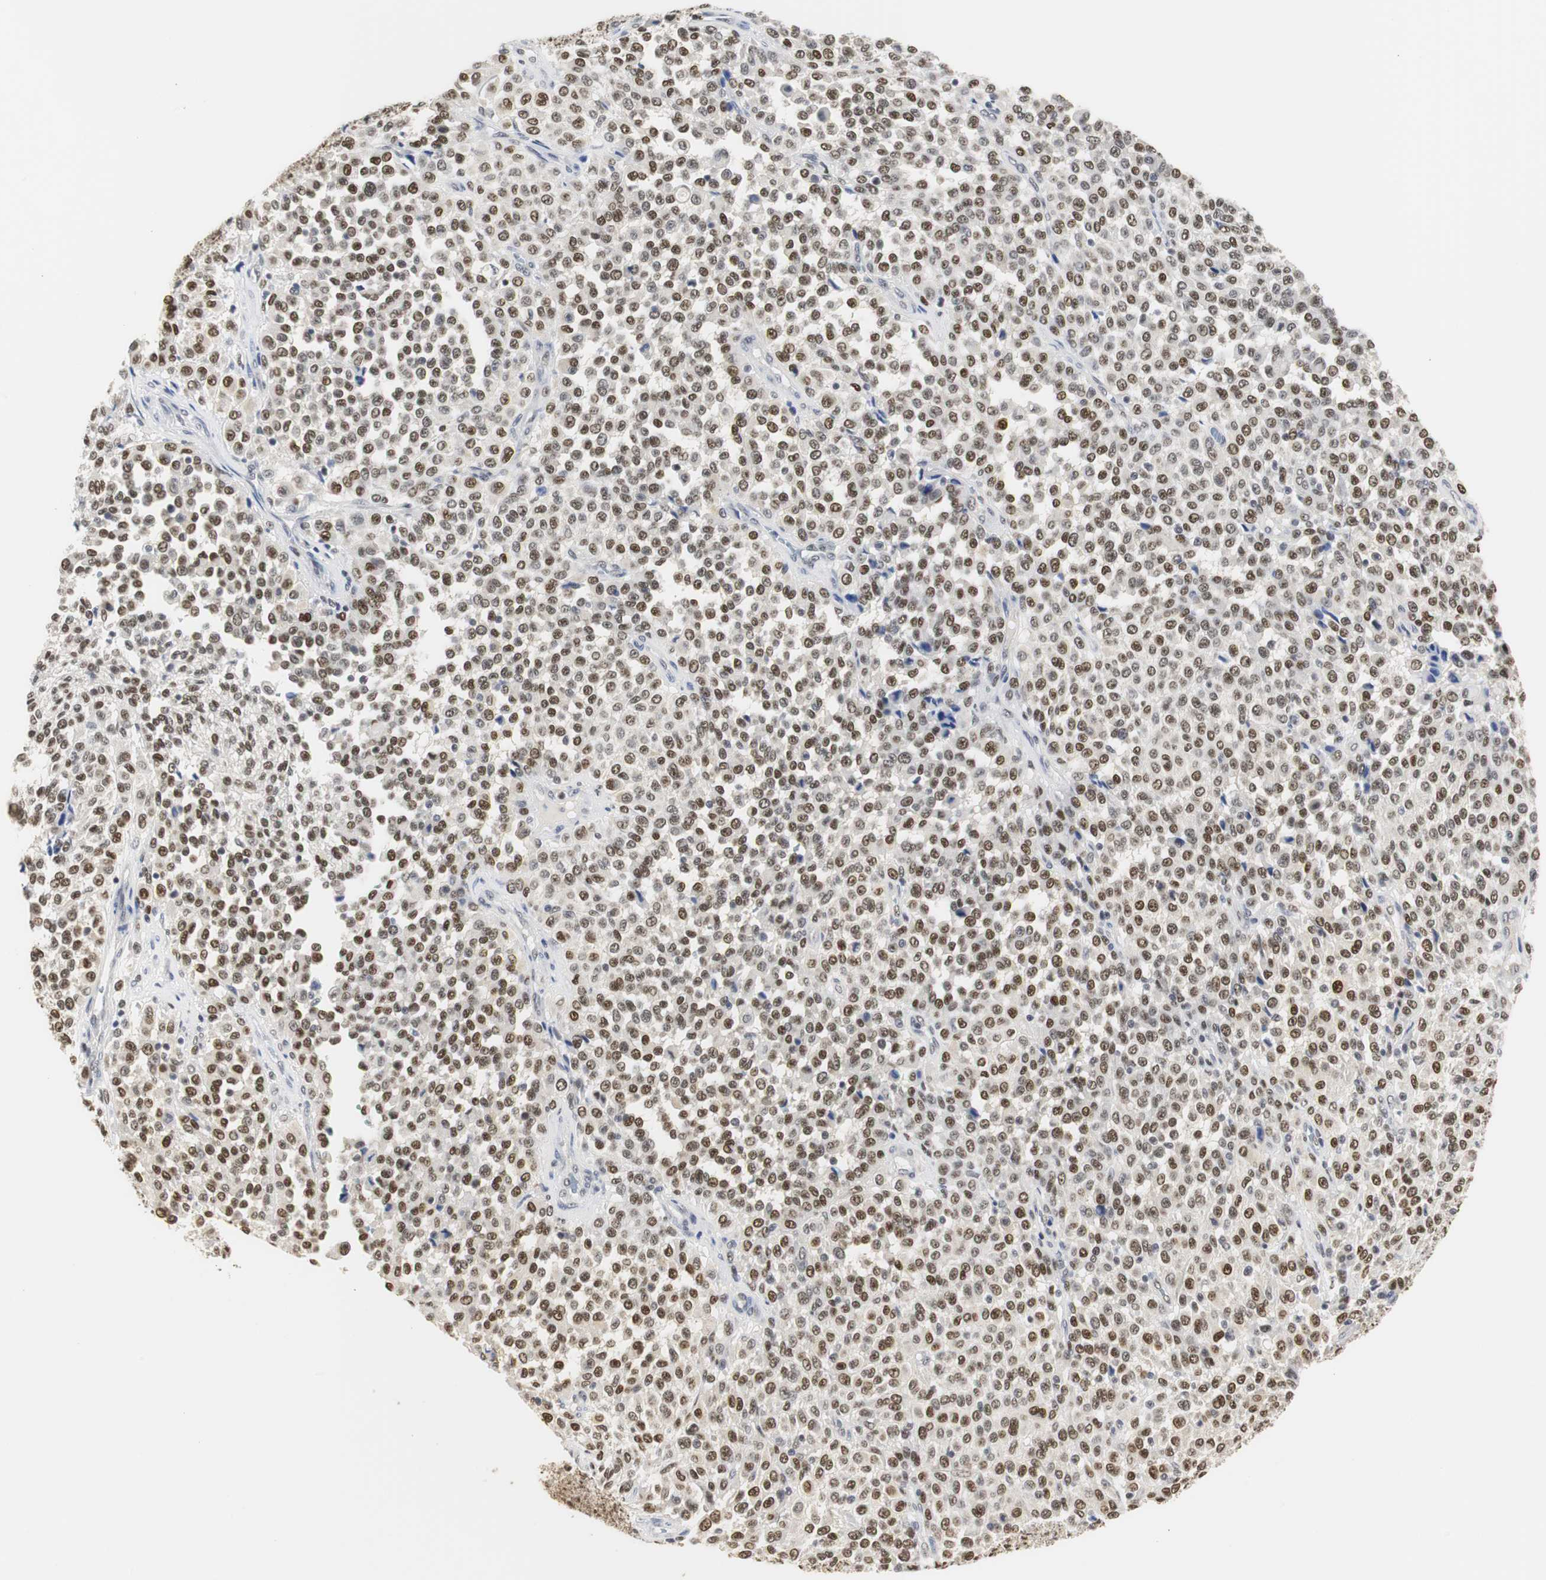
{"staining": {"intensity": "strong", "quantity": ">75%", "location": "nuclear"}, "tissue": "melanoma", "cell_type": "Tumor cells", "image_type": "cancer", "snomed": [{"axis": "morphology", "description": "Malignant melanoma, Metastatic site"}, {"axis": "topography", "description": "Pancreas"}], "caption": "A histopathology image of malignant melanoma (metastatic site) stained for a protein reveals strong nuclear brown staining in tumor cells.", "gene": "ZFC3H1", "patient": {"sex": "female", "age": 30}}